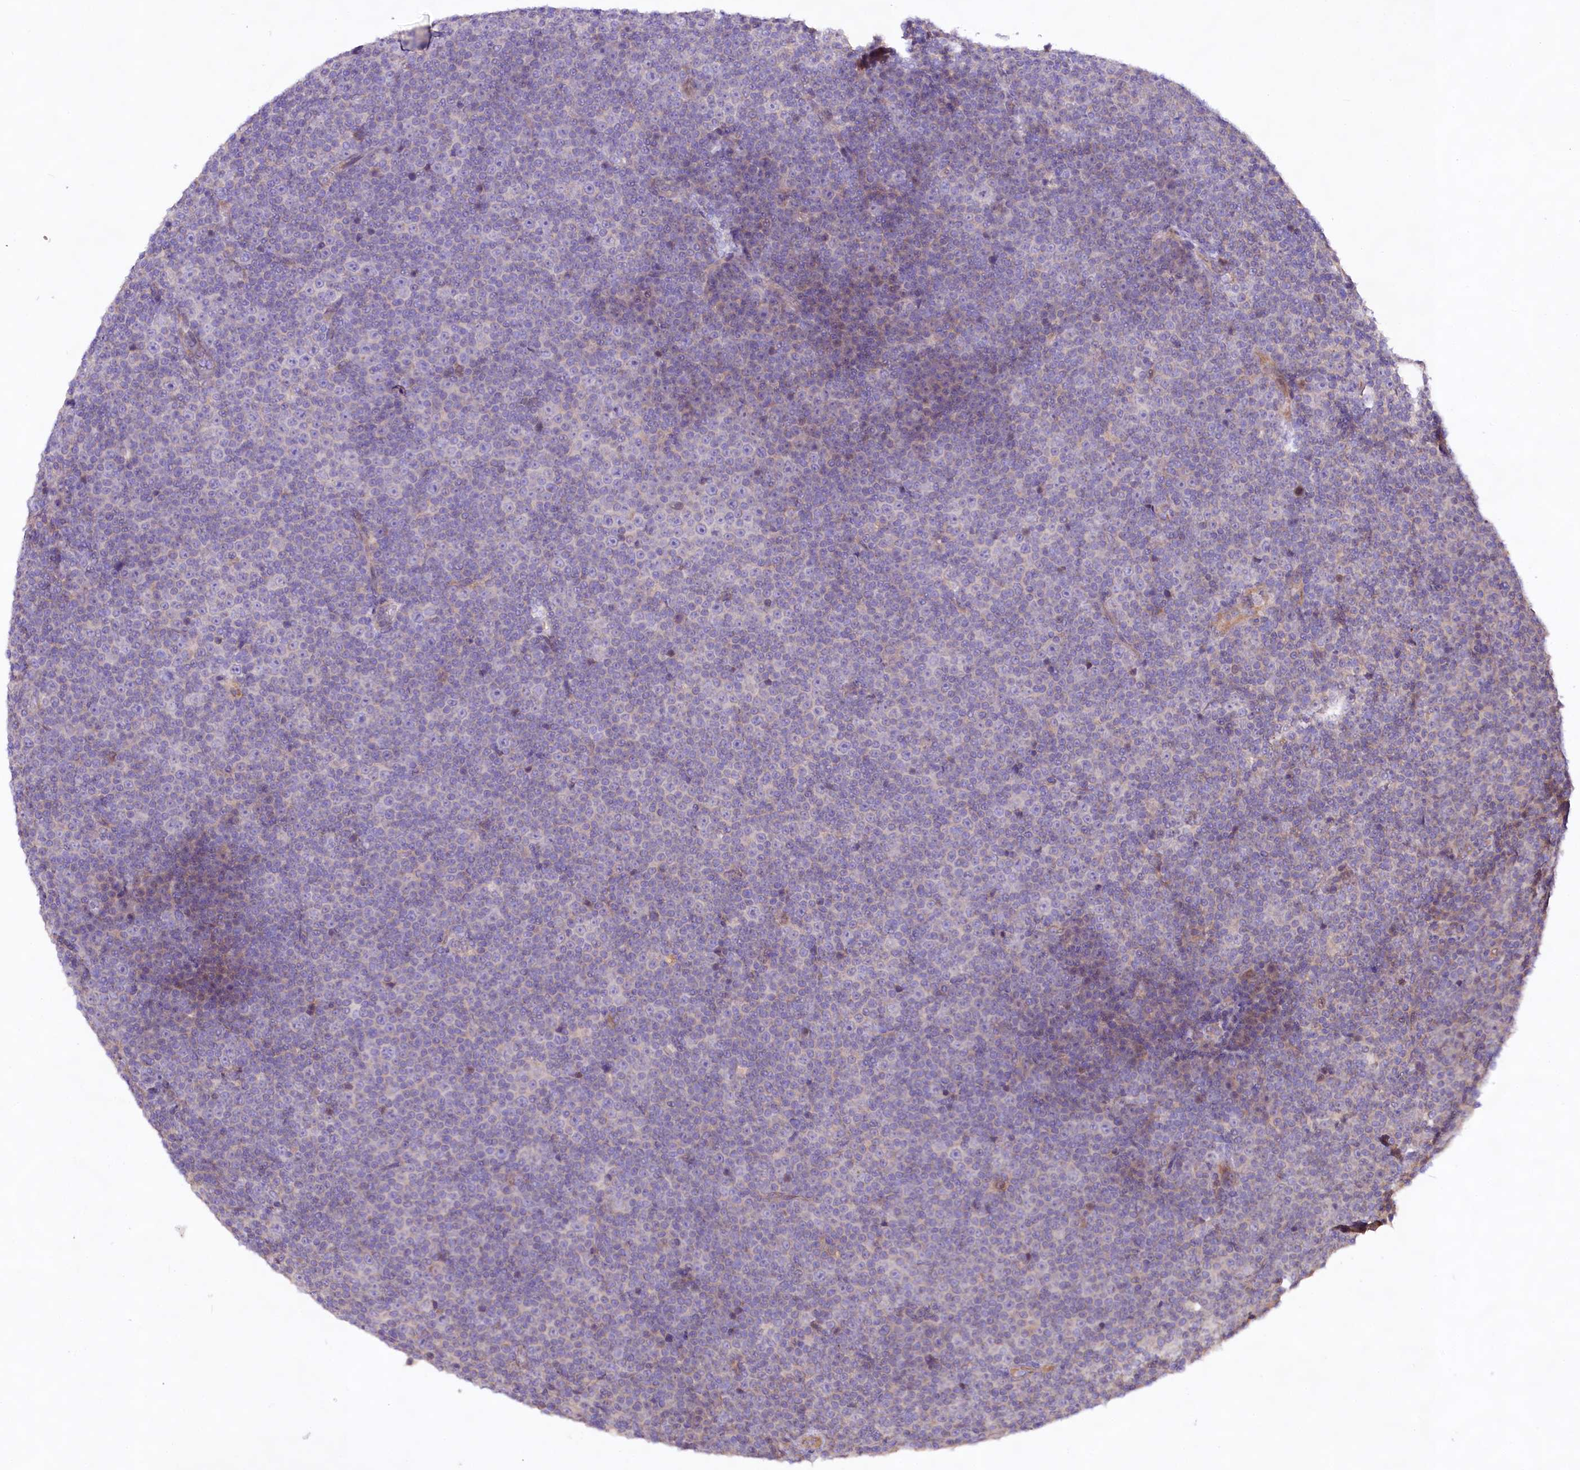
{"staining": {"intensity": "negative", "quantity": "none", "location": "none"}, "tissue": "lymphoma", "cell_type": "Tumor cells", "image_type": "cancer", "snomed": [{"axis": "morphology", "description": "Malignant lymphoma, non-Hodgkin's type, Low grade"}, {"axis": "topography", "description": "Lymph node"}], "caption": "This is an IHC micrograph of human low-grade malignant lymphoma, non-Hodgkin's type. There is no positivity in tumor cells.", "gene": "VPS11", "patient": {"sex": "female", "age": 67}}